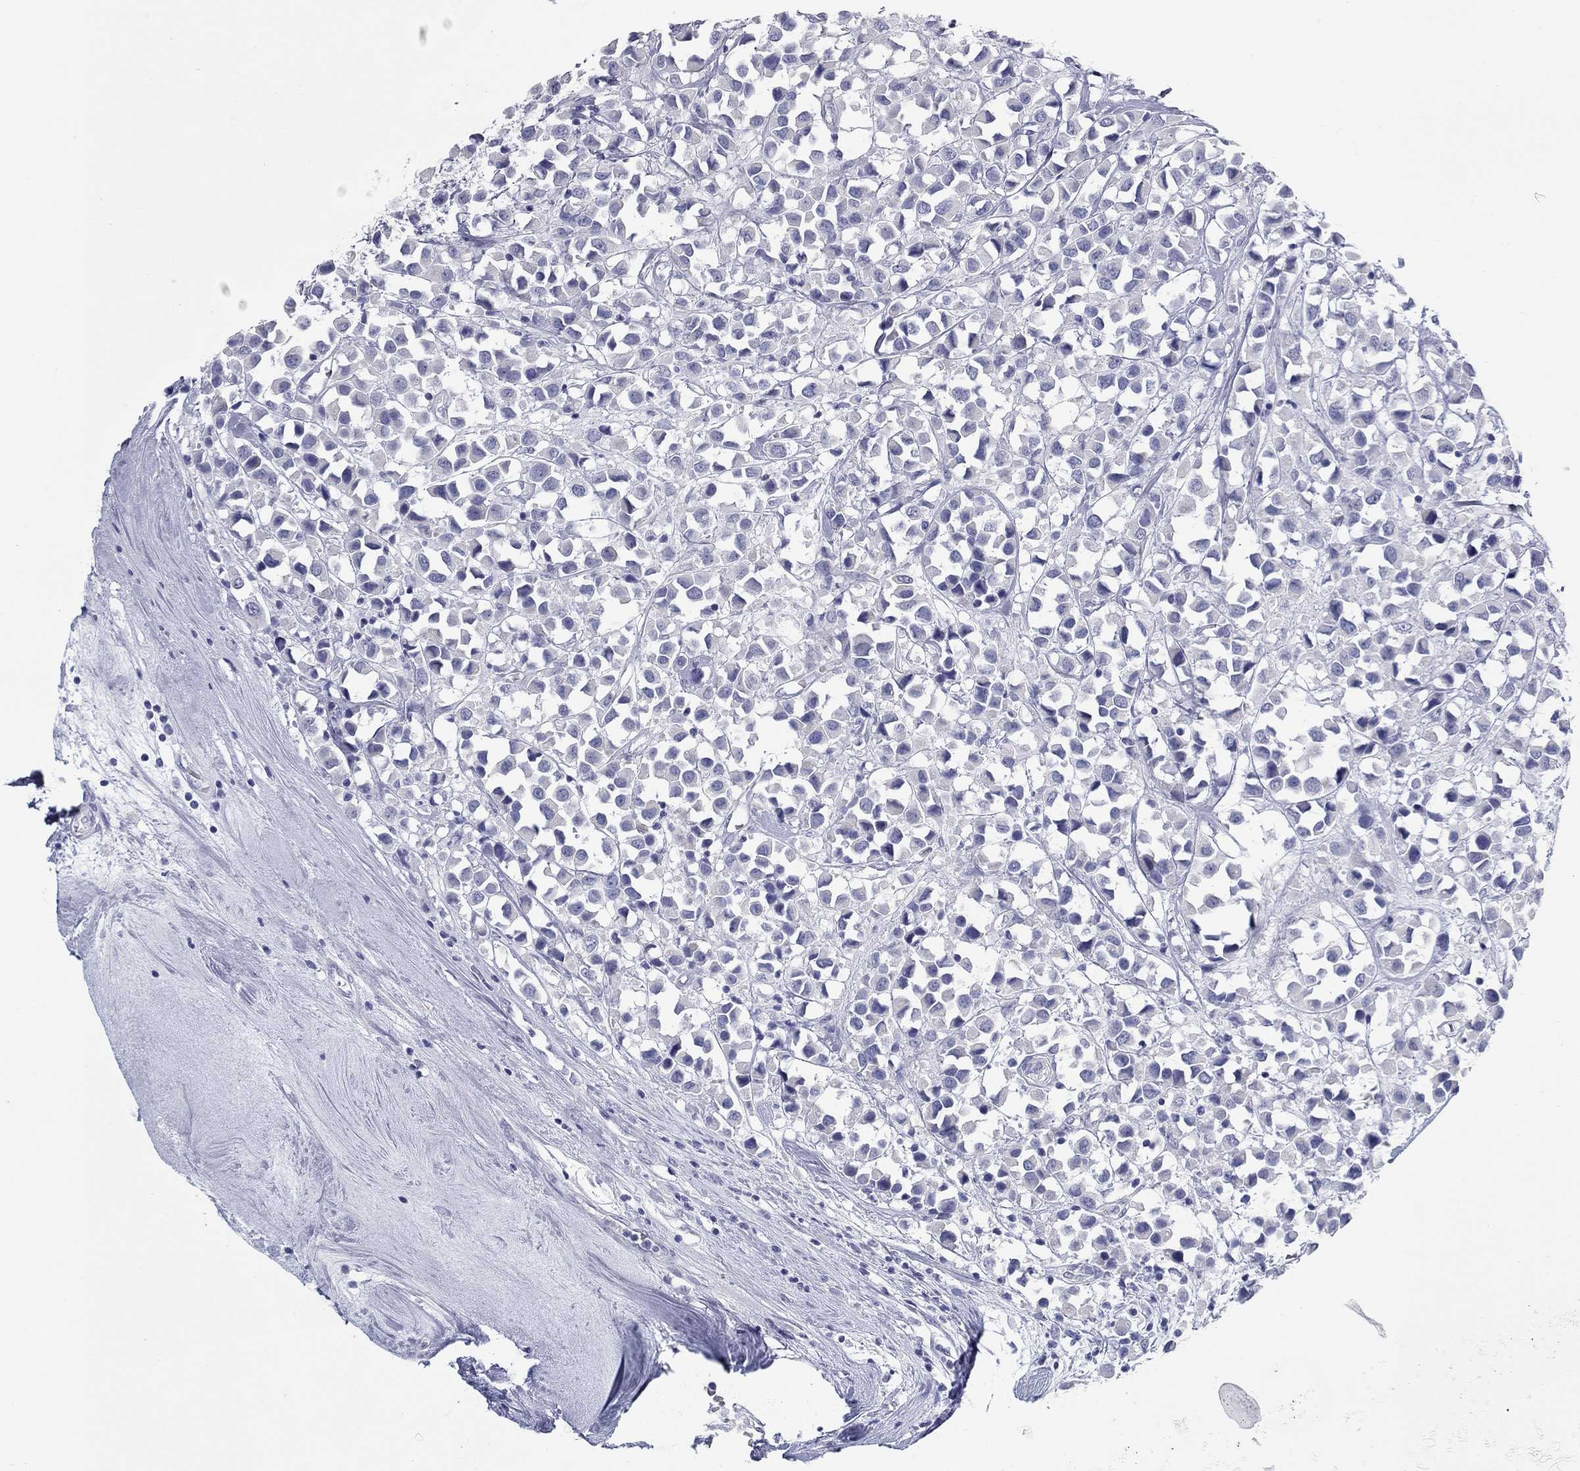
{"staining": {"intensity": "negative", "quantity": "none", "location": "none"}, "tissue": "breast cancer", "cell_type": "Tumor cells", "image_type": "cancer", "snomed": [{"axis": "morphology", "description": "Duct carcinoma"}, {"axis": "topography", "description": "Breast"}], "caption": "A photomicrograph of human intraductal carcinoma (breast) is negative for staining in tumor cells. (DAB immunohistochemistry, high magnification).", "gene": "KIRREL2", "patient": {"sex": "female", "age": 61}}